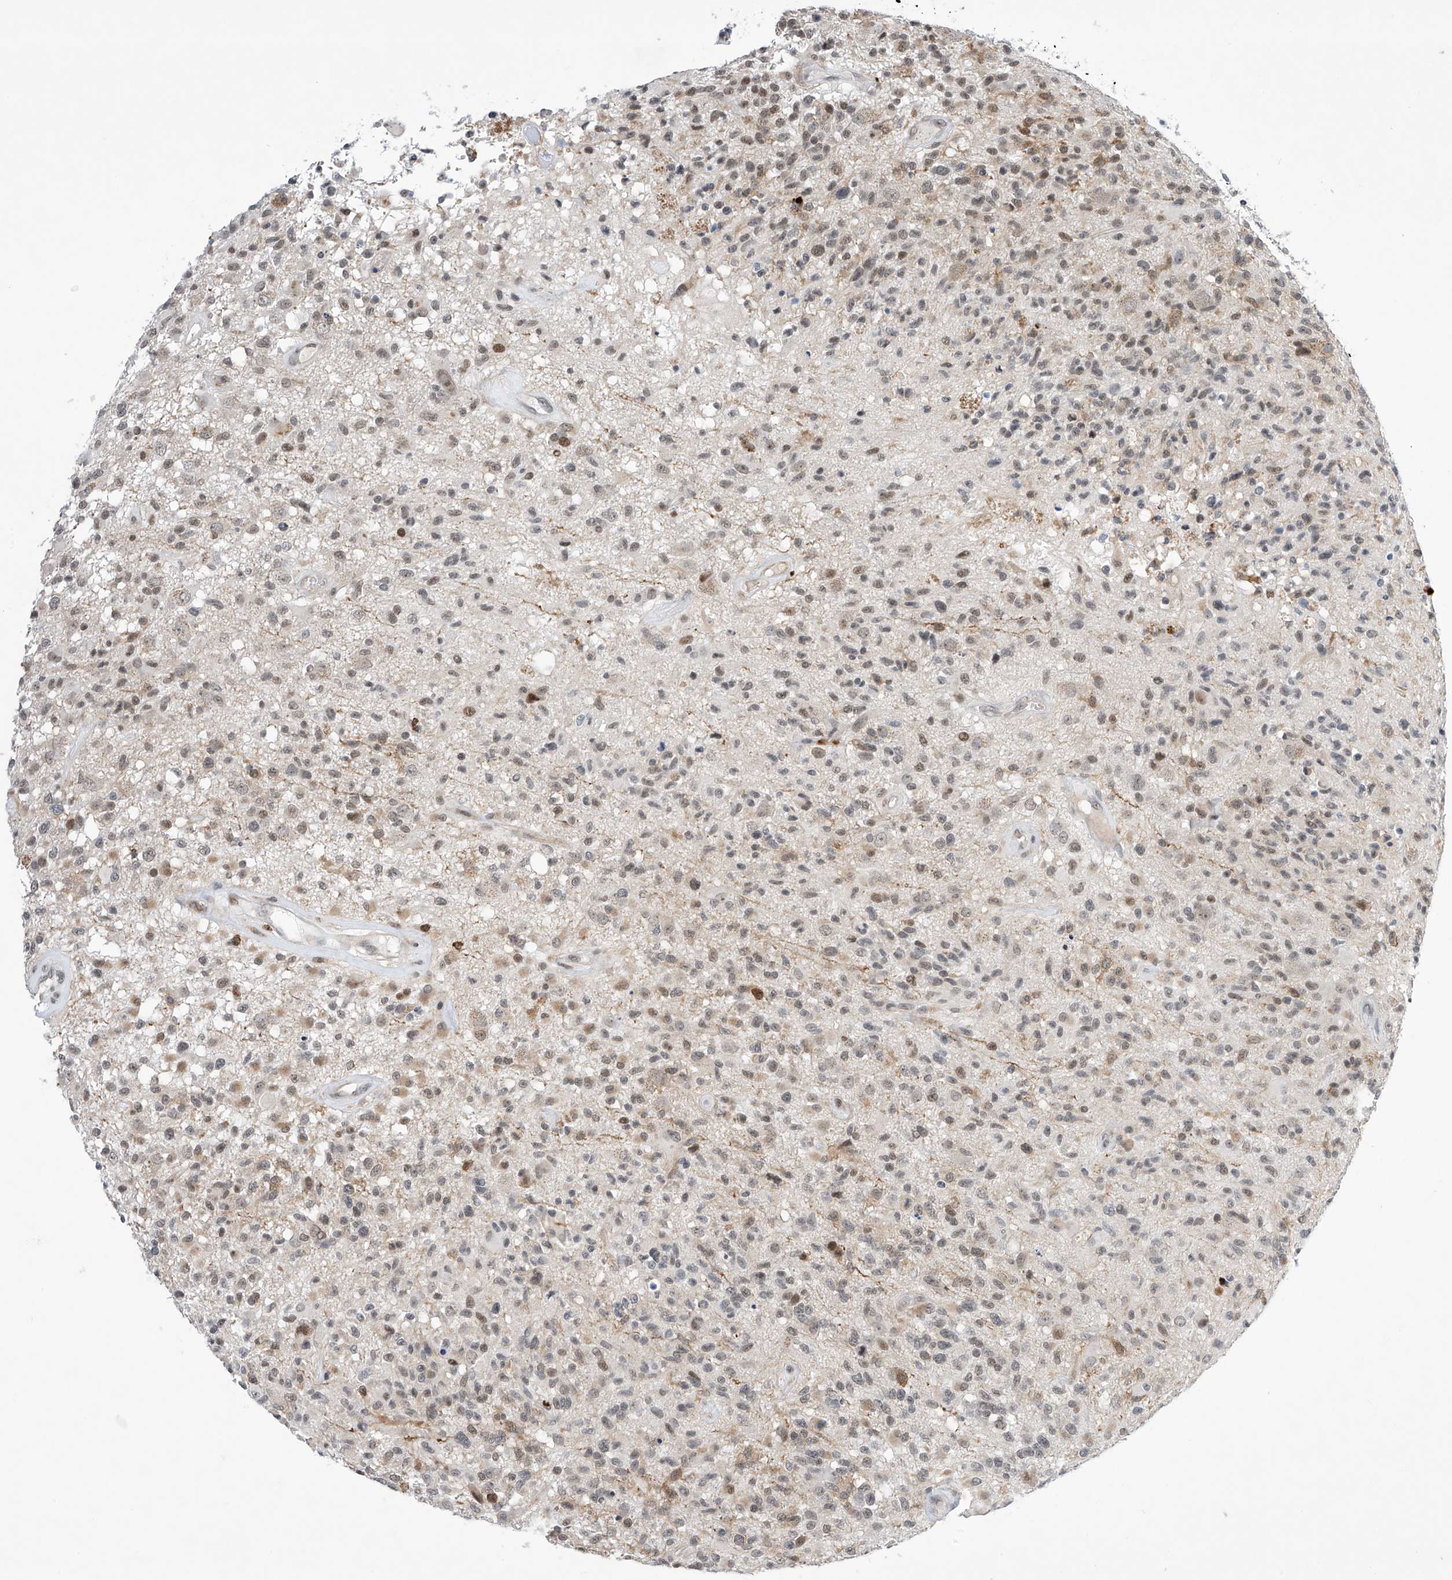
{"staining": {"intensity": "moderate", "quantity": "25%-75%", "location": "nuclear"}, "tissue": "glioma", "cell_type": "Tumor cells", "image_type": "cancer", "snomed": [{"axis": "morphology", "description": "Glioma, malignant, High grade"}, {"axis": "morphology", "description": "Glioblastoma, NOS"}, {"axis": "topography", "description": "Brain"}], "caption": "A micrograph of human glioma stained for a protein shows moderate nuclear brown staining in tumor cells.", "gene": "MSL3", "patient": {"sex": "male", "age": 60}}